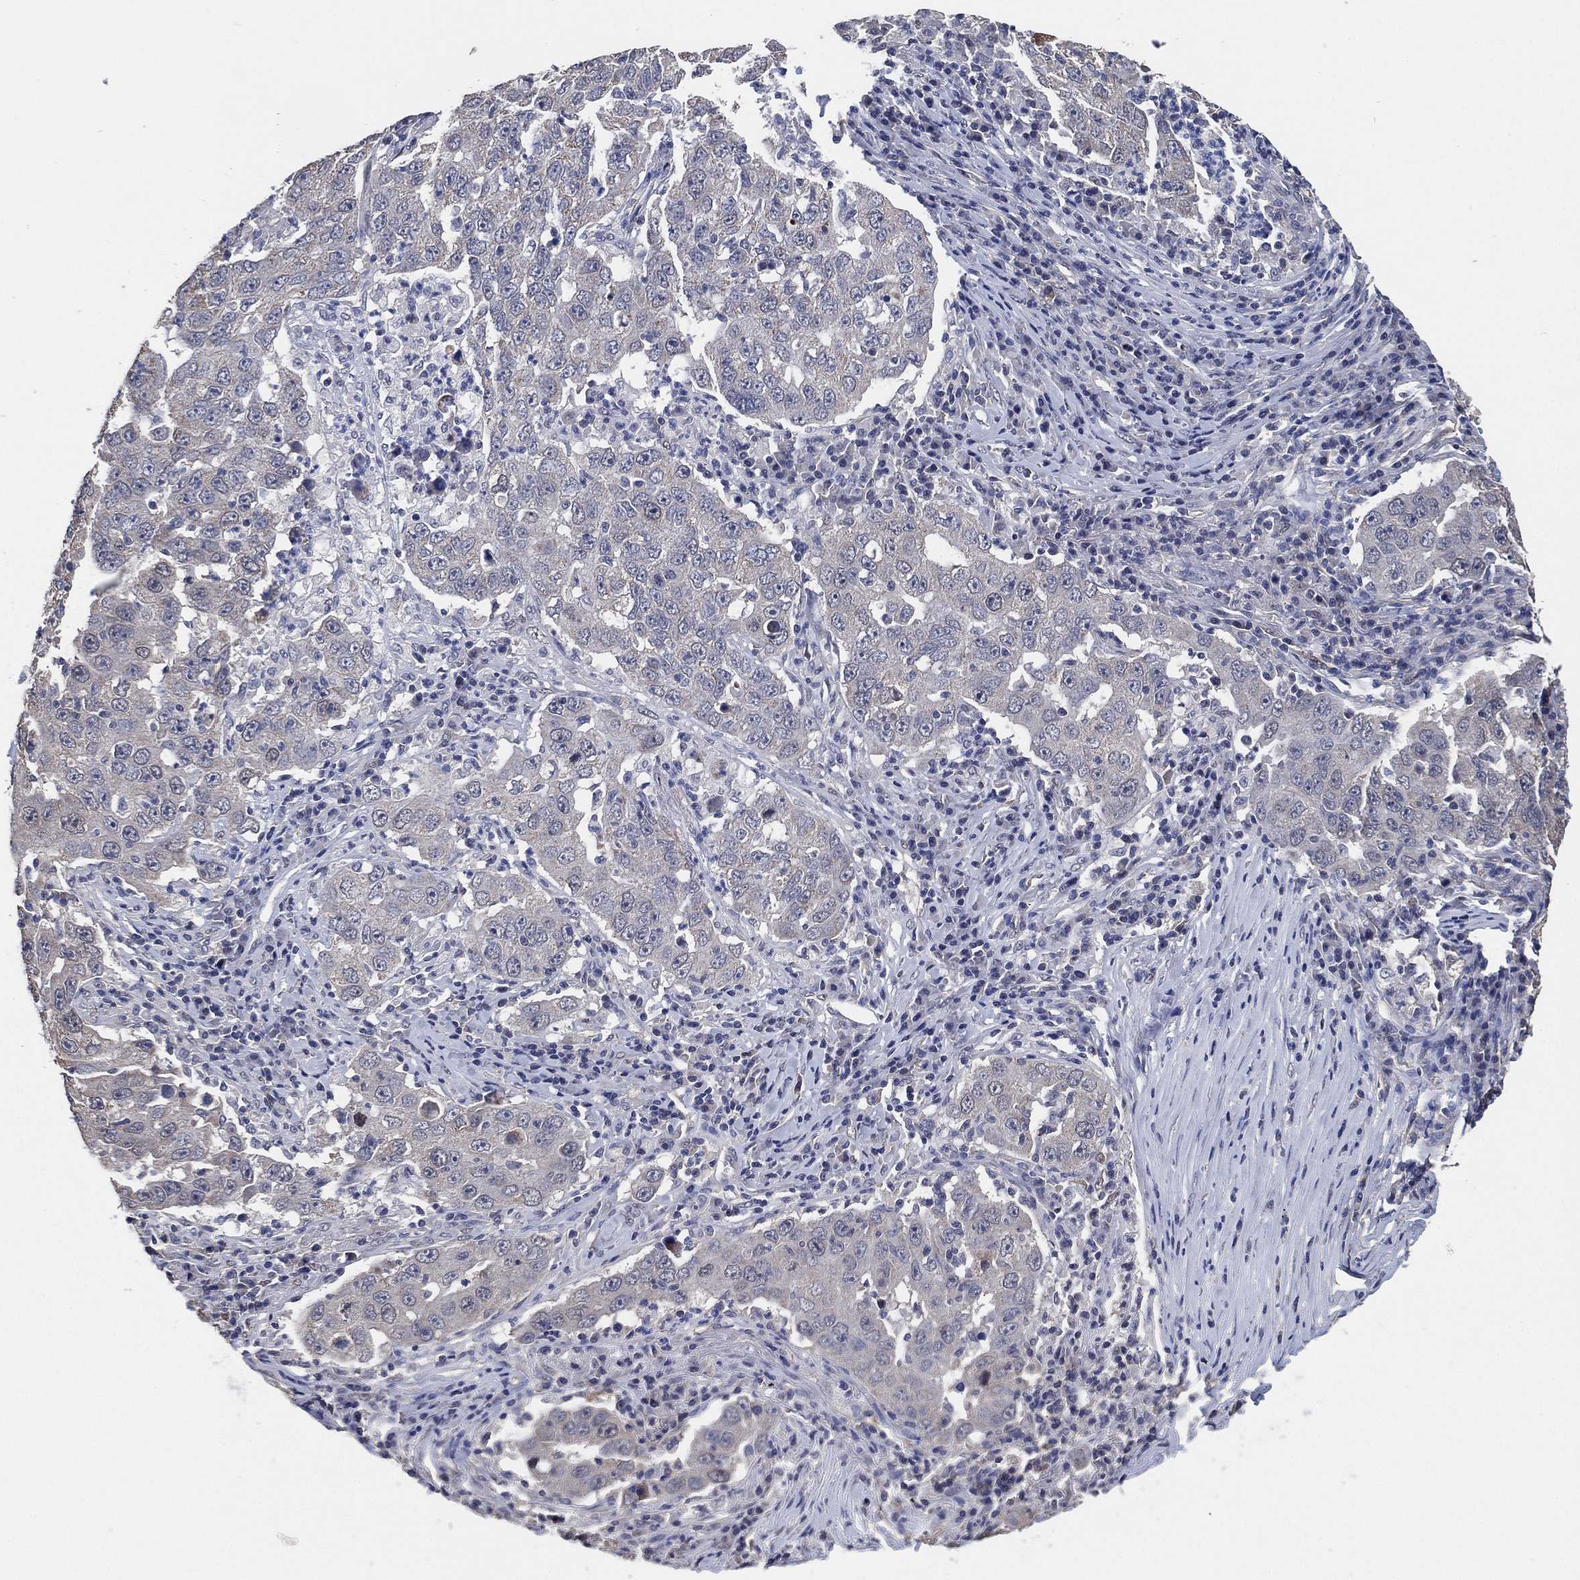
{"staining": {"intensity": "negative", "quantity": "none", "location": "none"}, "tissue": "lung cancer", "cell_type": "Tumor cells", "image_type": "cancer", "snomed": [{"axis": "morphology", "description": "Adenocarcinoma, NOS"}, {"axis": "topography", "description": "Lung"}], "caption": "This micrograph is of lung adenocarcinoma stained with immunohistochemistry (IHC) to label a protein in brown with the nuclei are counter-stained blue. There is no staining in tumor cells.", "gene": "KLK5", "patient": {"sex": "male", "age": 73}}